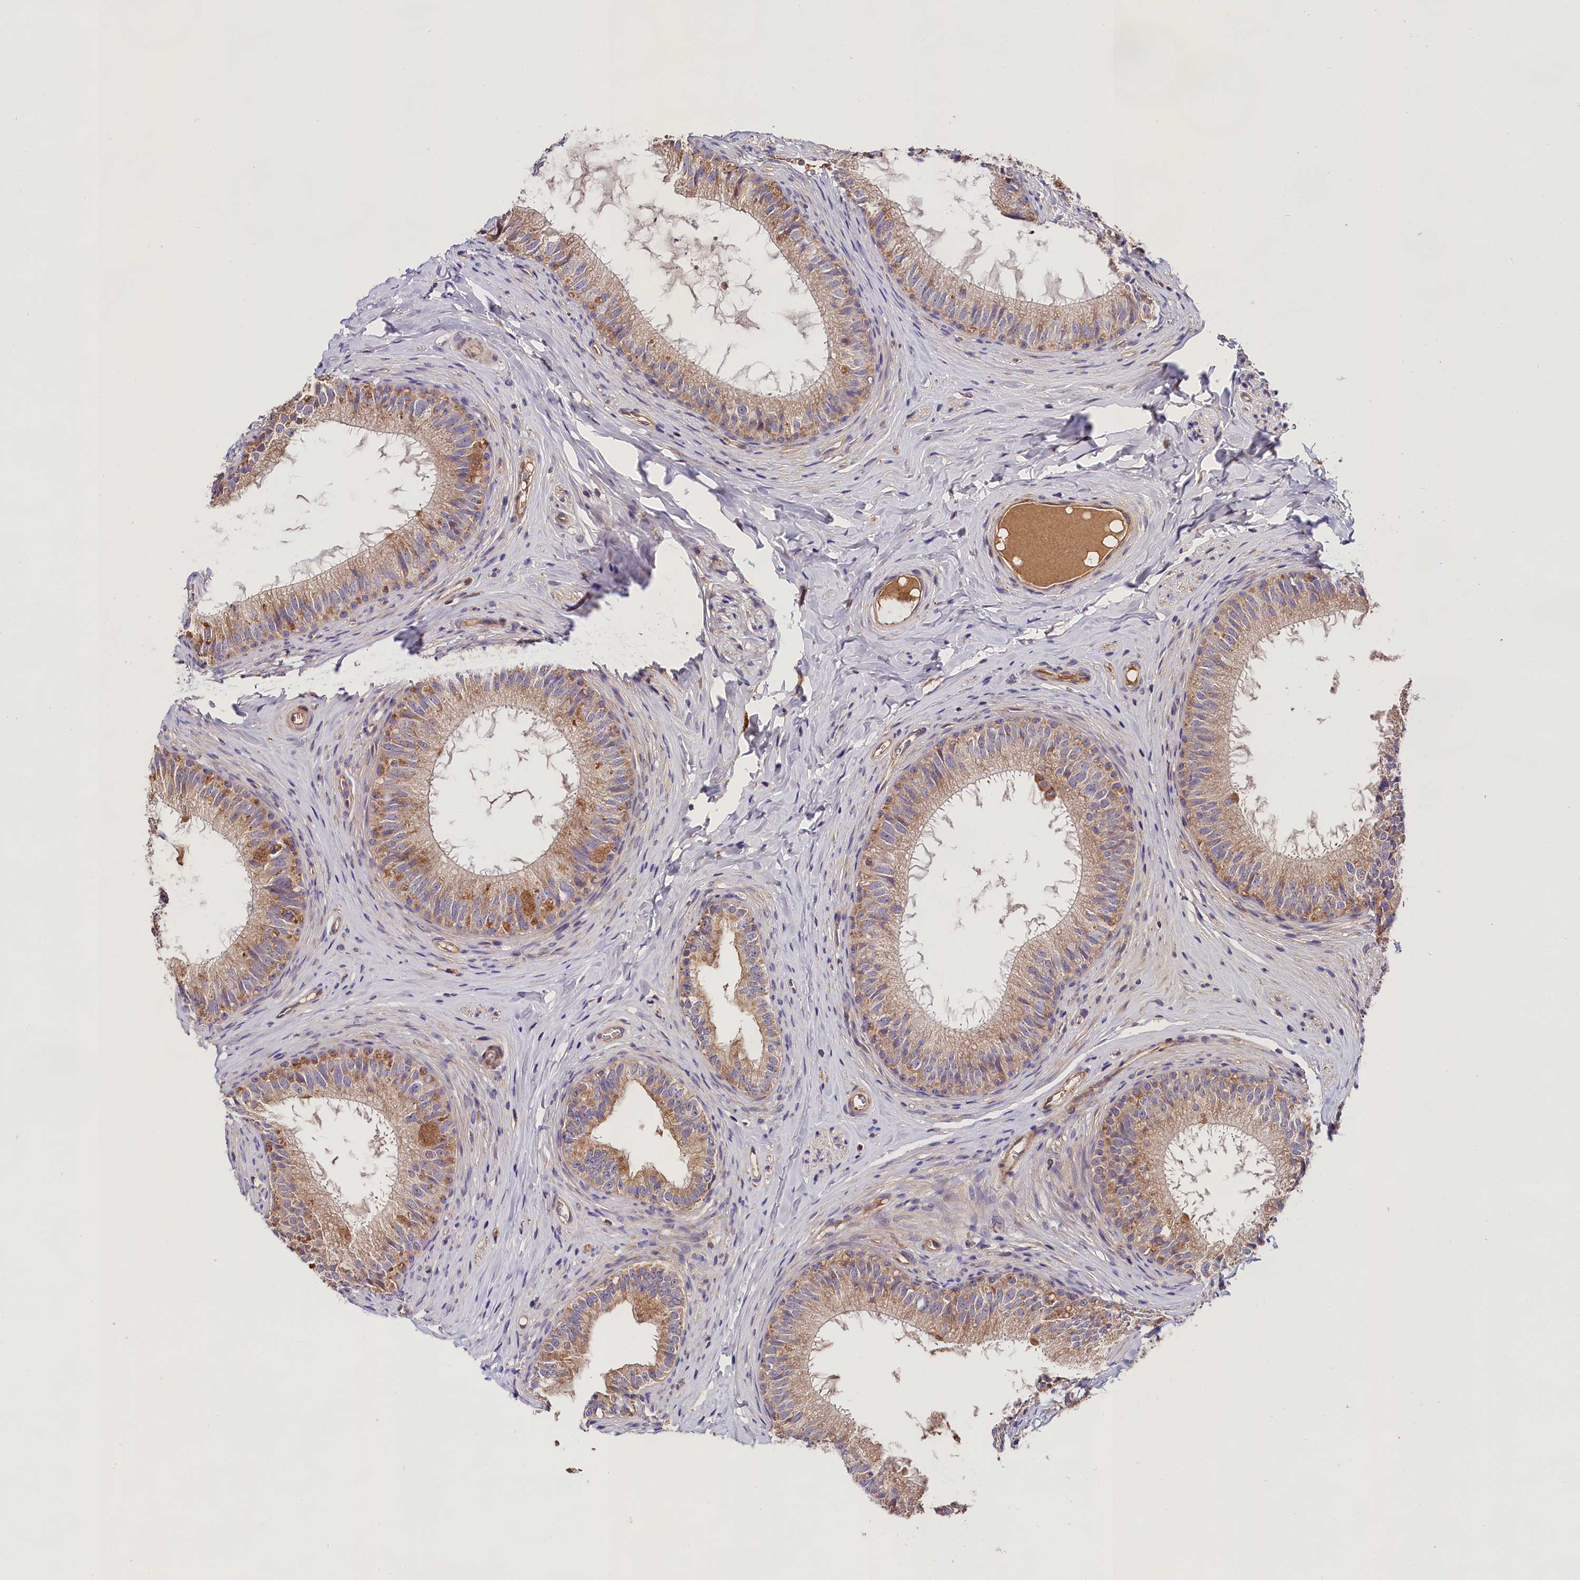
{"staining": {"intensity": "weak", "quantity": "25%-75%", "location": "cytoplasmic/membranous"}, "tissue": "epididymis", "cell_type": "Glandular cells", "image_type": "normal", "snomed": [{"axis": "morphology", "description": "Normal tissue, NOS"}, {"axis": "topography", "description": "Epididymis"}], "caption": "Protein analysis of unremarkable epididymis exhibits weak cytoplasmic/membranous positivity in about 25%-75% of glandular cells.", "gene": "SPG11", "patient": {"sex": "male", "age": 34}}